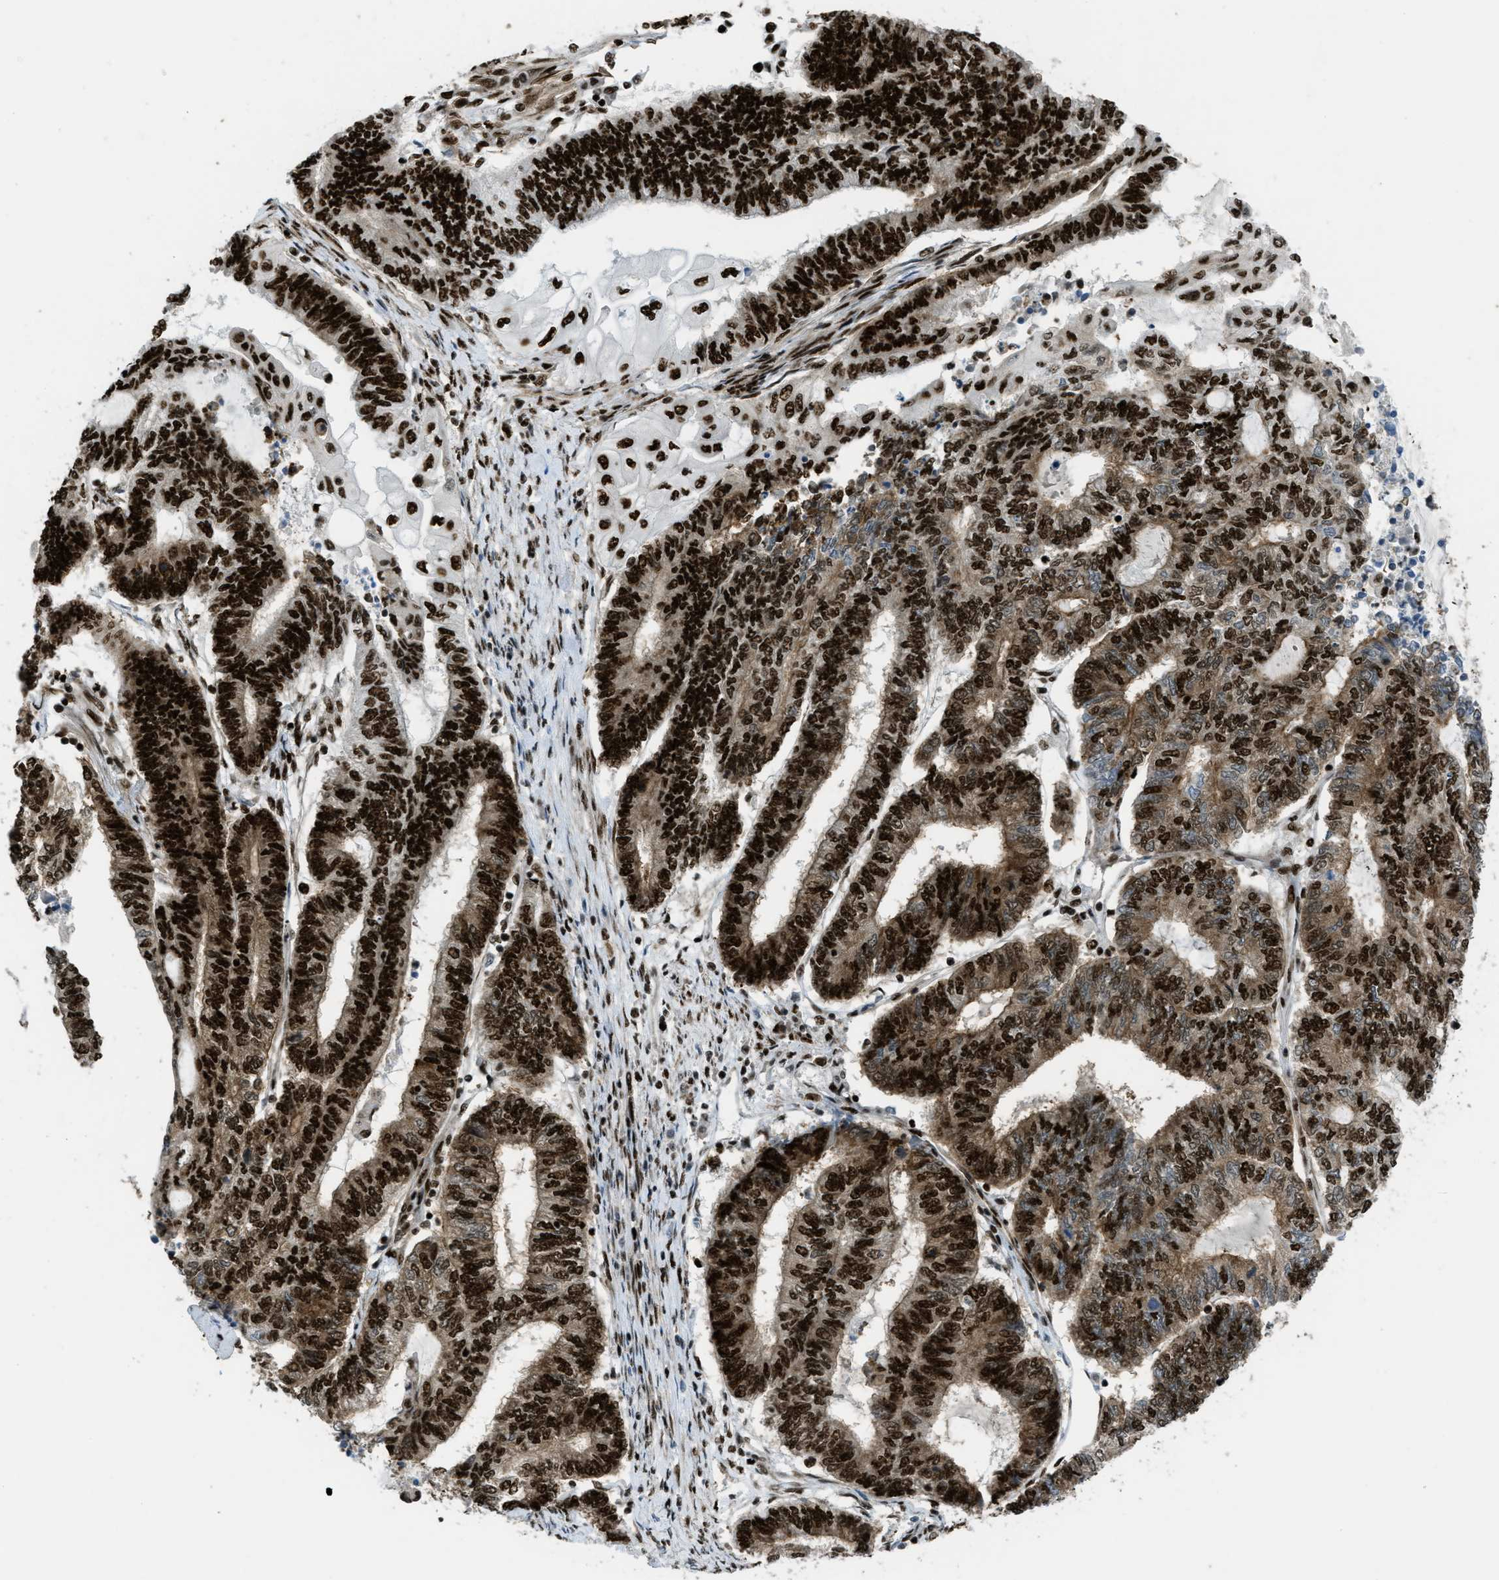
{"staining": {"intensity": "strong", "quantity": ">75%", "location": "cytoplasmic/membranous,nuclear"}, "tissue": "endometrial cancer", "cell_type": "Tumor cells", "image_type": "cancer", "snomed": [{"axis": "morphology", "description": "Adenocarcinoma, NOS"}, {"axis": "topography", "description": "Uterus"}, {"axis": "topography", "description": "Endometrium"}], "caption": "Protein staining demonstrates strong cytoplasmic/membranous and nuclear expression in approximately >75% of tumor cells in endometrial cancer.", "gene": "ZNF207", "patient": {"sex": "female", "age": 70}}